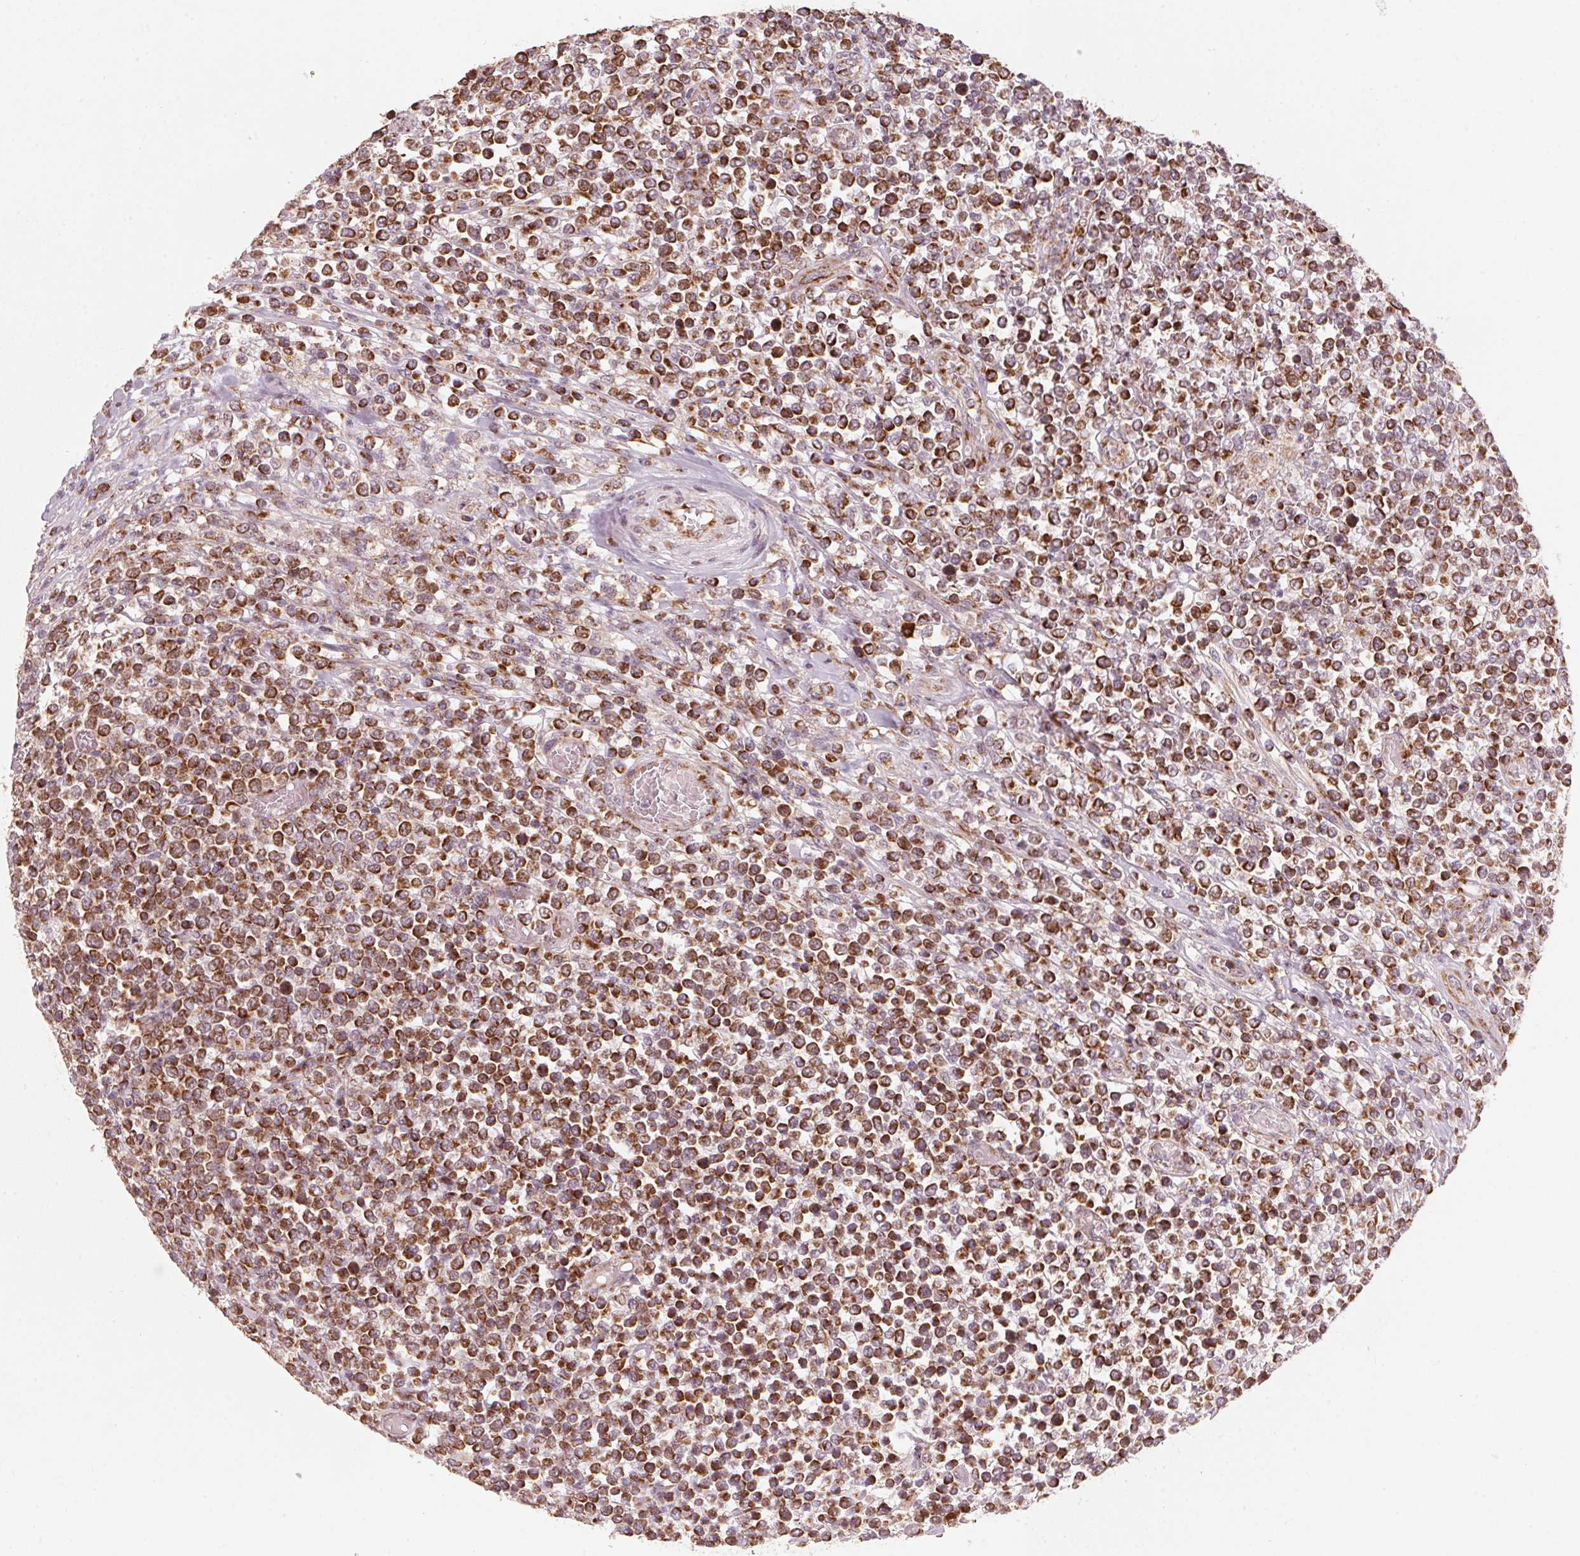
{"staining": {"intensity": "strong", "quantity": ">75%", "location": "cytoplasmic/membranous"}, "tissue": "lymphoma", "cell_type": "Tumor cells", "image_type": "cancer", "snomed": [{"axis": "morphology", "description": "Malignant lymphoma, non-Hodgkin's type, High grade"}, {"axis": "topography", "description": "Soft tissue"}], "caption": "IHC micrograph of neoplastic tissue: human malignant lymphoma, non-Hodgkin's type (high-grade) stained using immunohistochemistry (IHC) shows high levels of strong protein expression localized specifically in the cytoplasmic/membranous of tumor cells, appearing as a cytoplasmic/membranous brown color.", "gene": "TOMM70", "patient": {"sex": "female", "age": 56}}